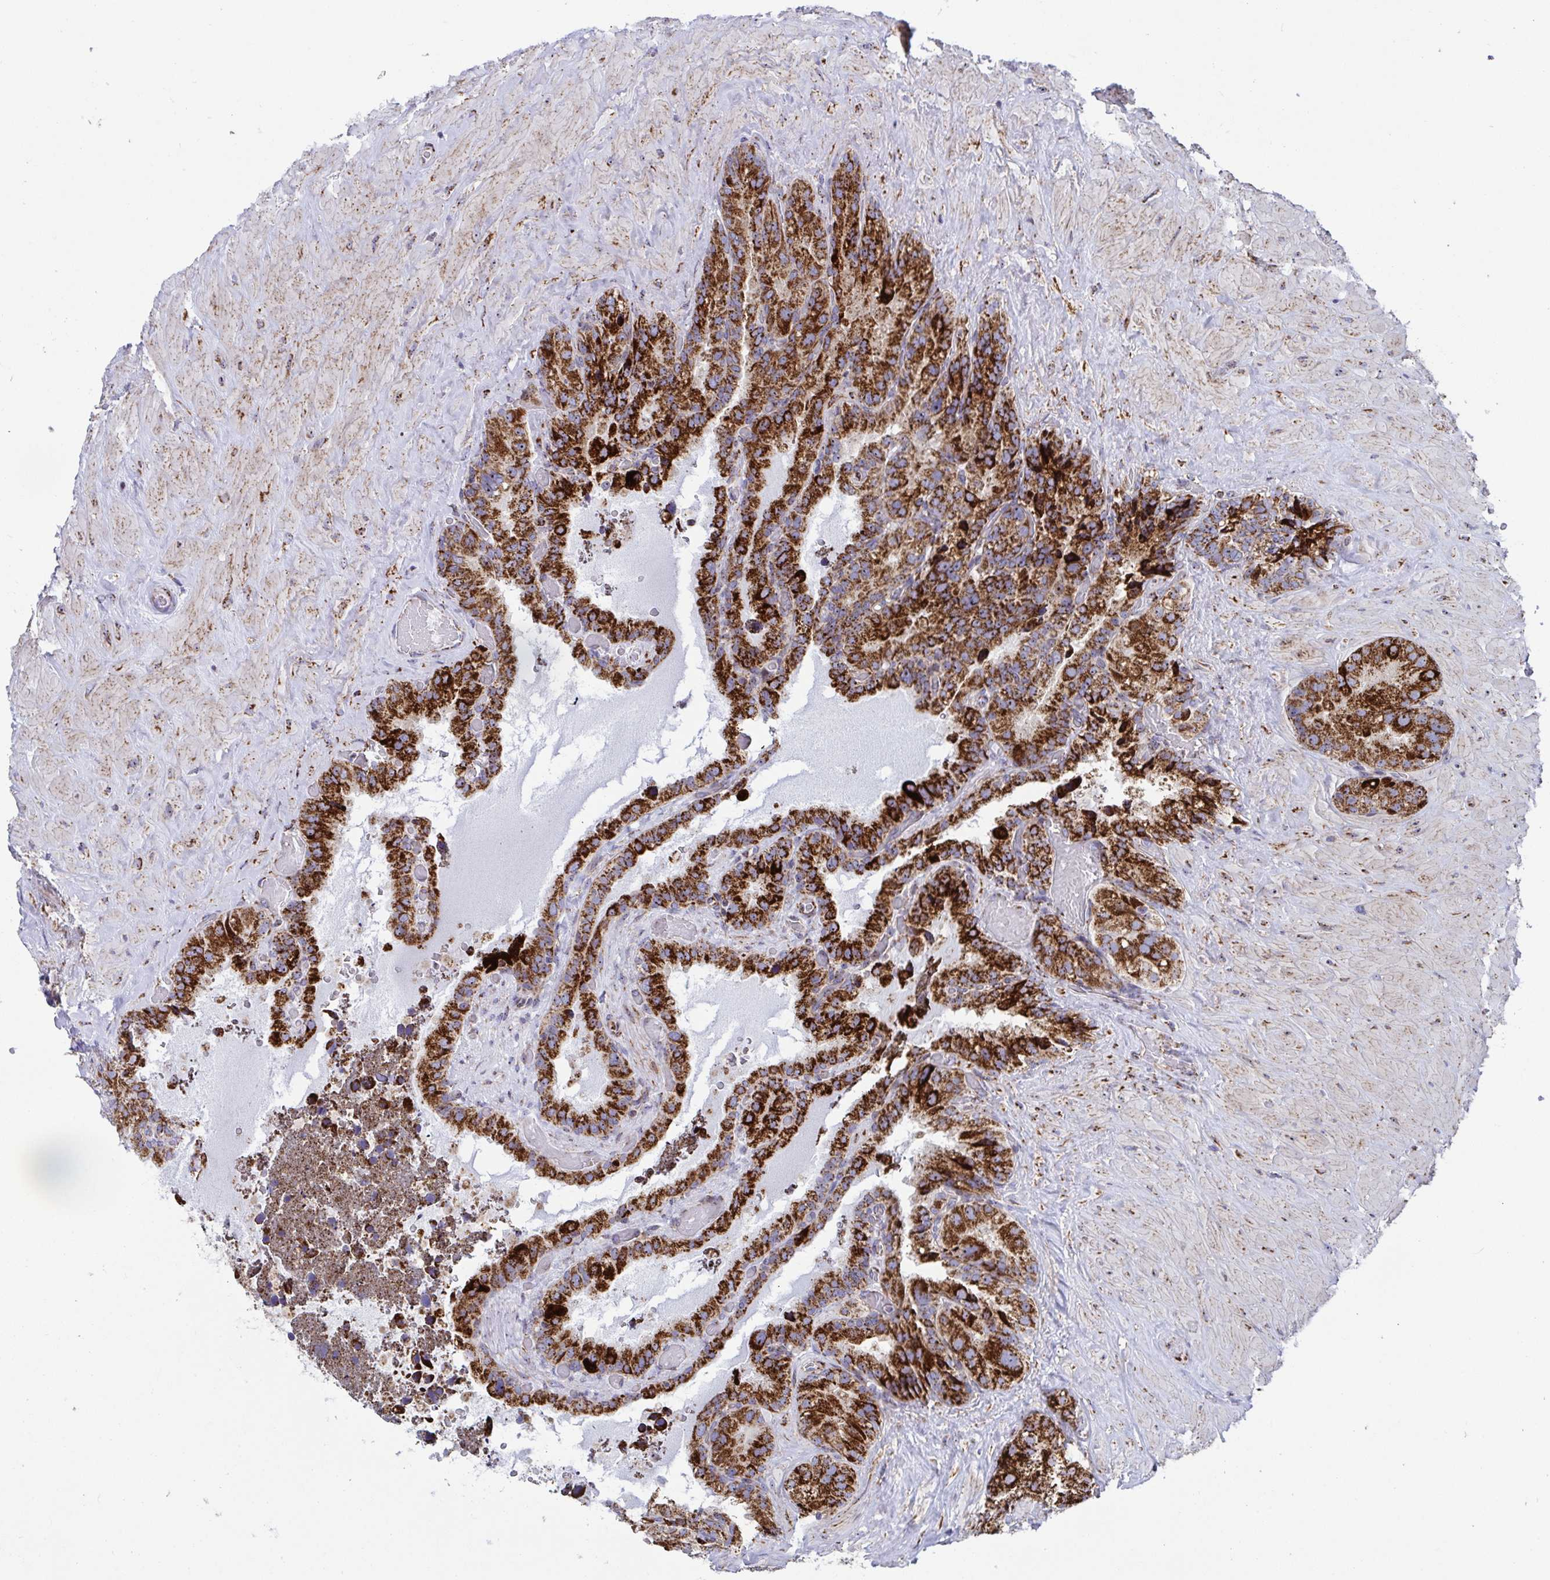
{"staining": {"intensity": "strong", "quantity": ">75%", "location": "cytoplasmic/membranous"}, "tissue": "seminal vesicle", "cell_type": "Glandular cells", "image_type": "normal", "snomed": [{"axis": "morphology", "description": "Normal tissue, NOS"}, {"axis": "topography", "description": "Seminal veicle"}], "caption": "Seminal vesicle stained with a brown dye demonstrates strong cytoplasmic/membranous positive positivity in about >75% of glandular cells.", "gene": "ATP5MJ", "patient": {"sex": "male", "age": 60}}